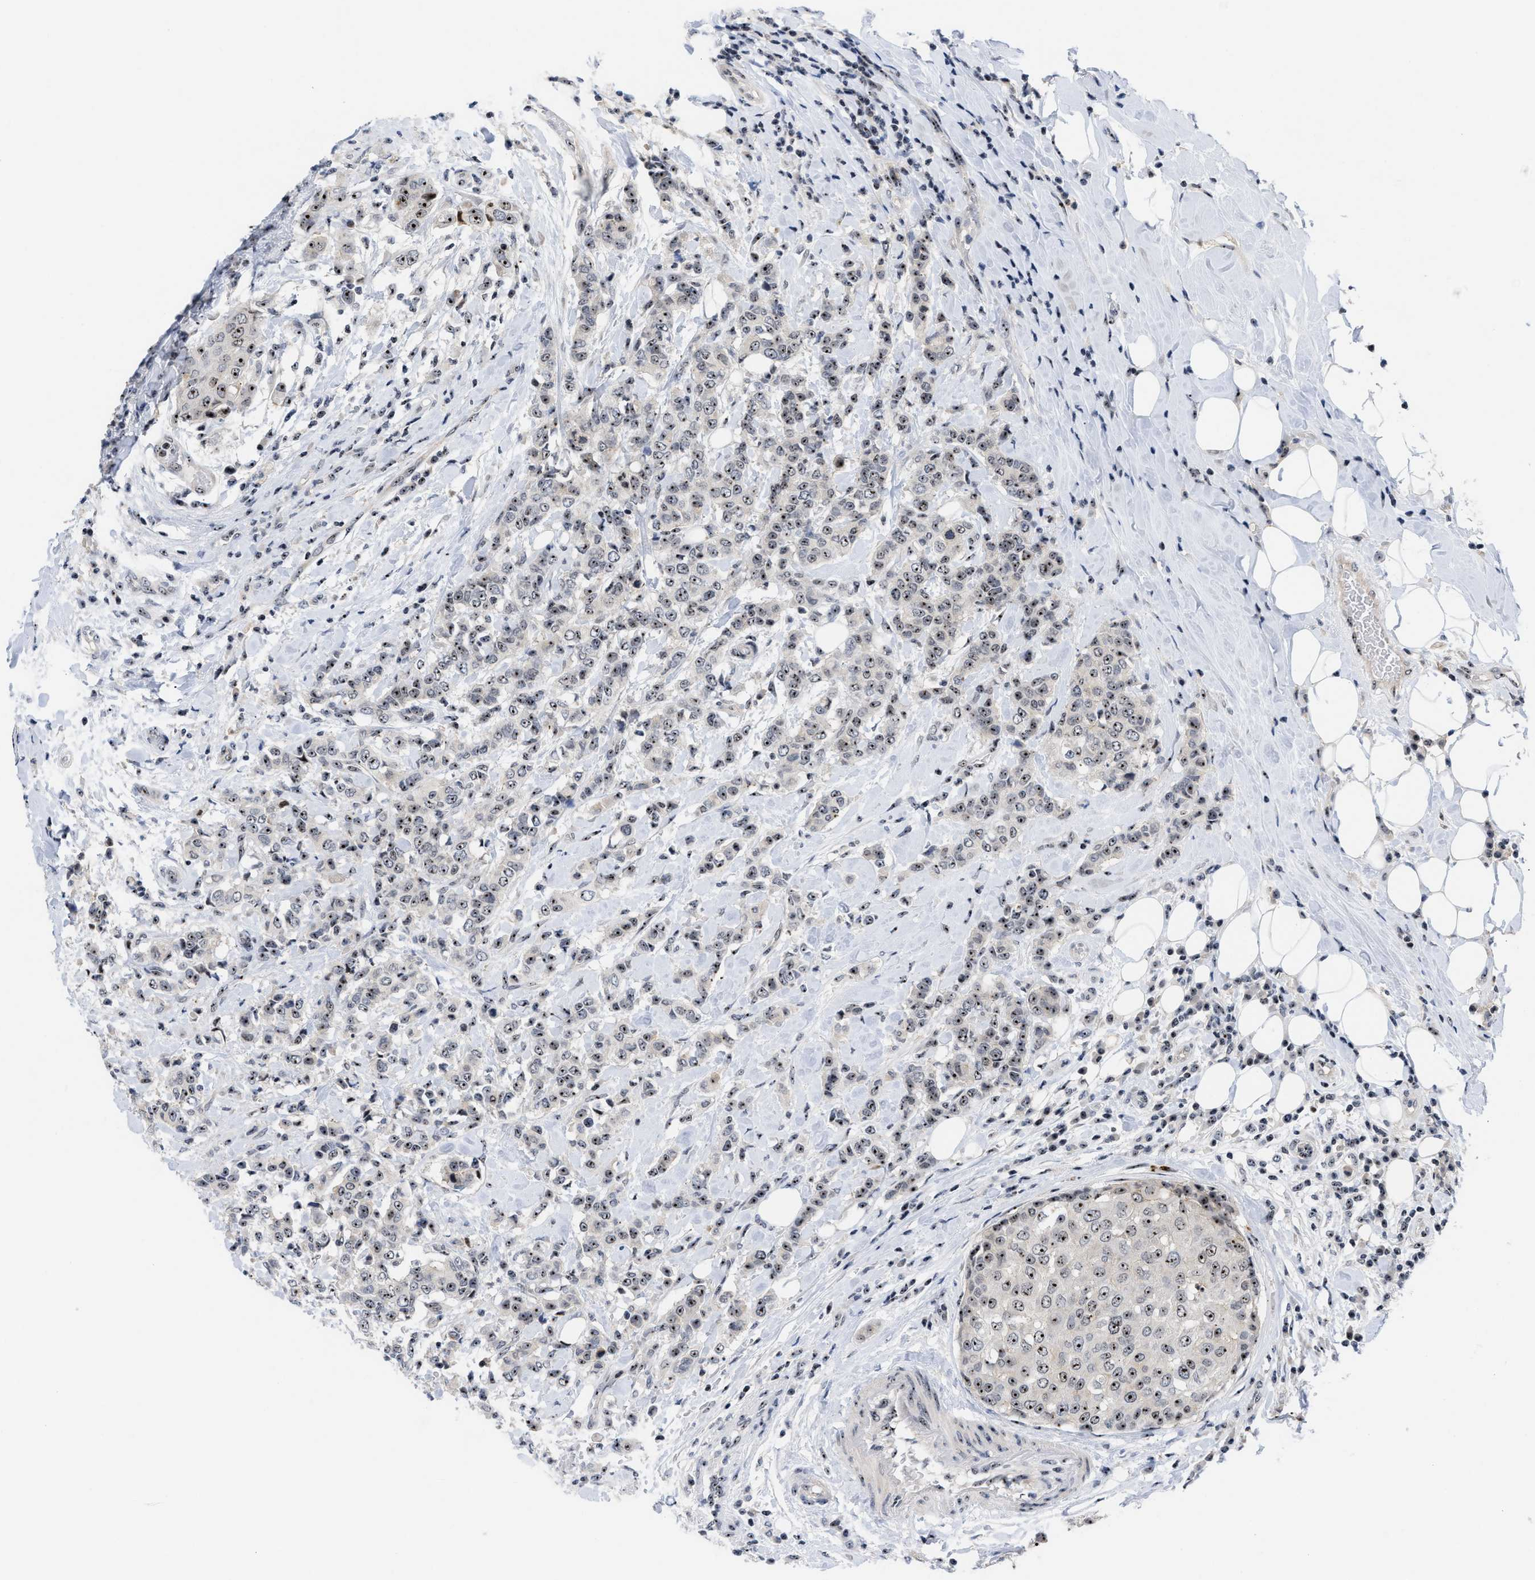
{"staining": {"intensity": "moderate", "quantity": ">75%", "location": "nuclear"}, "tissue": "breast cancer", "cell_type": "Tumor cells", "image_type": "cancer", "snomed": [{"axis": "morphology", "description": "Duct carcinoma"}, {"axis": "topography", "description": "Breast"}], "caption": "Breast intraductal carcinoma stained with DAB immunohistochemistry (IHC) displays medium levels of moderate nuclear positivity in approximately >75% of tumor cells.", "gene": "NOP58", "patient": {"sex": "female", "age": 27}}